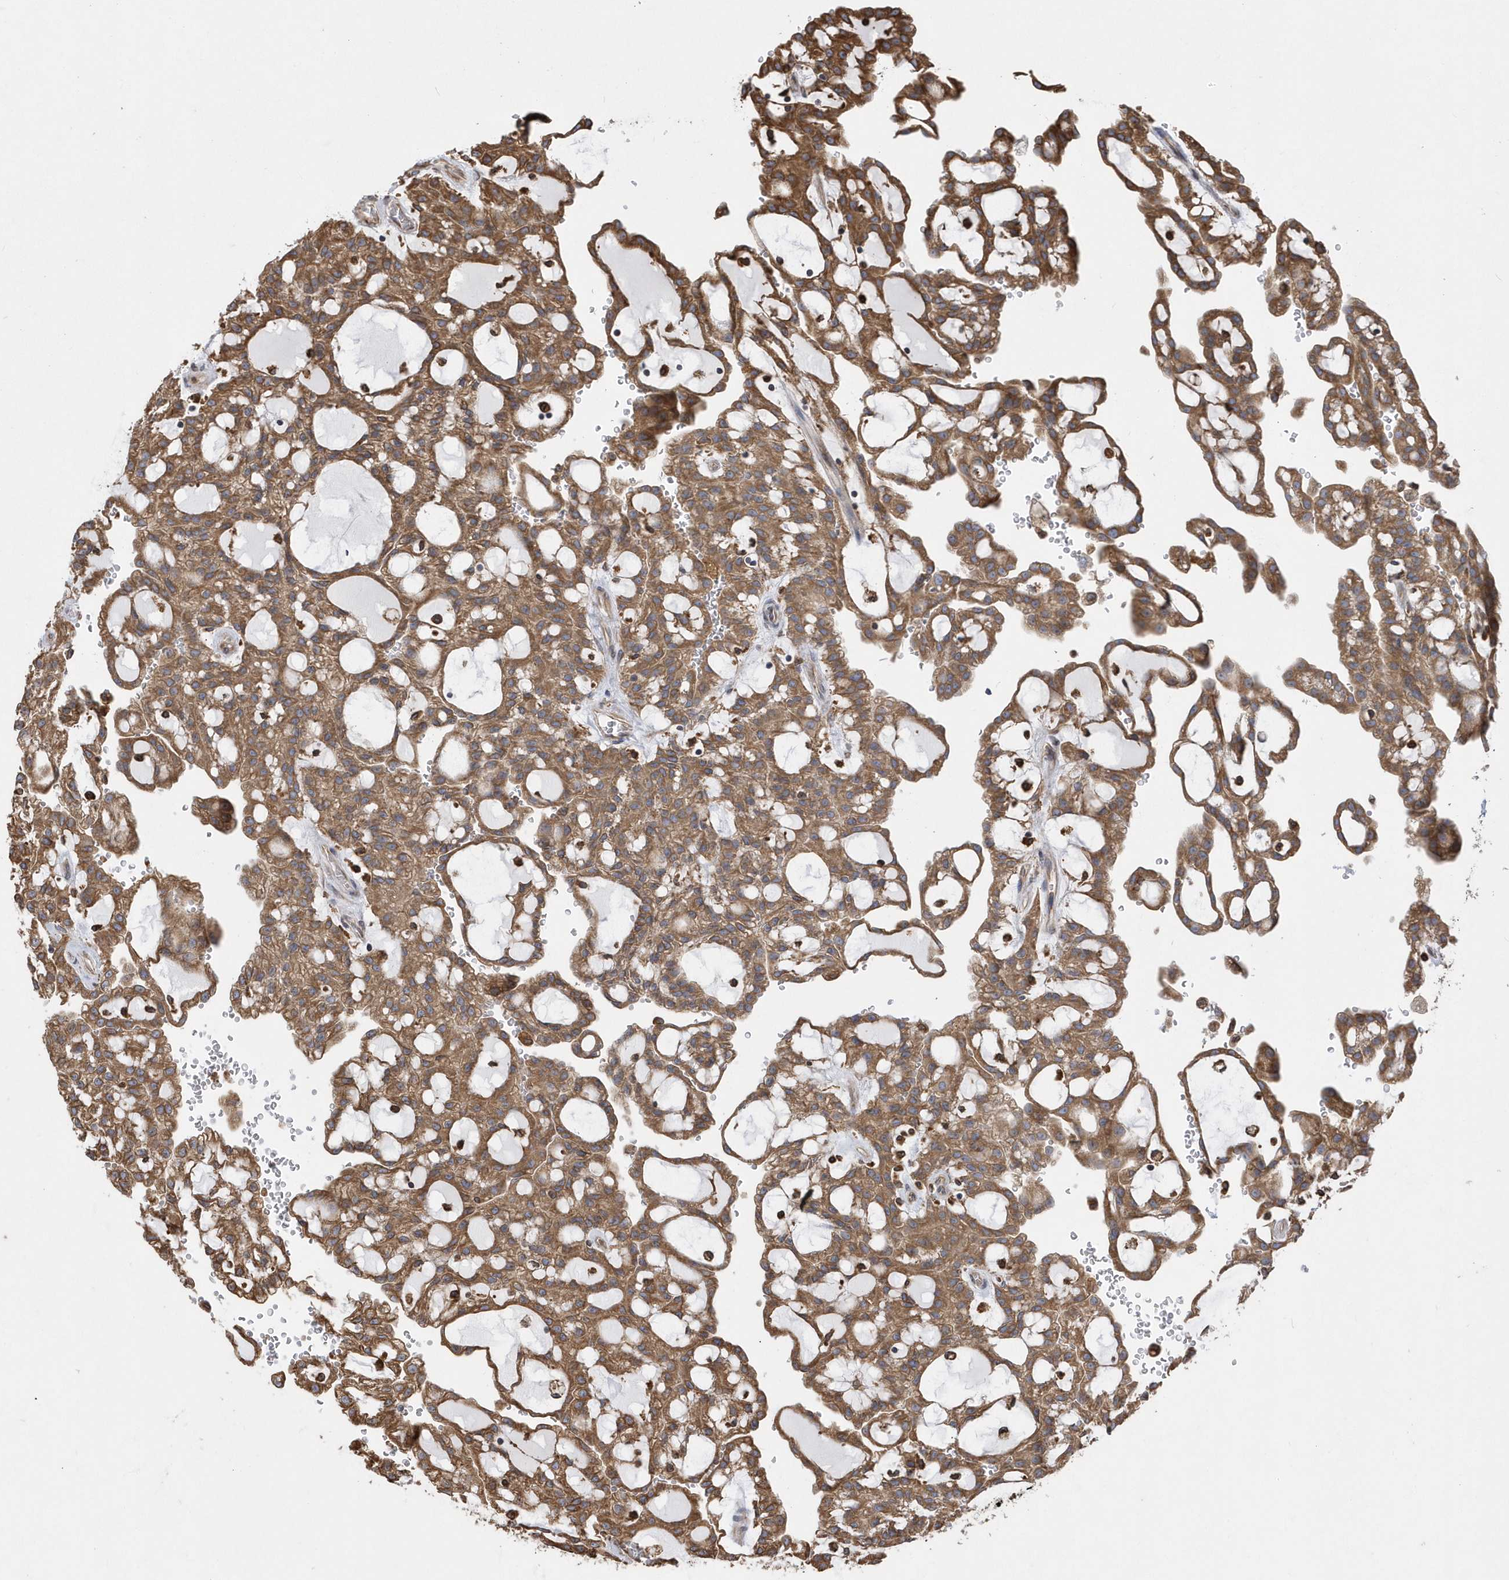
{"staining": {"intensity": "moderate", "quantity": ">75%", "location": "cytoplasmic/membranous"}, "tissue": "renal cancer", "cell_type": "Tumor cells", "image_type": "cancer", "snomed": [{"axis": "morphology", "description": "Adenocarcinoma, NOS"}, {"axis": "topography", "description": "Kidney"}], "caption": "Immunohistochemistry (IHC) (DAB) staining of renal cancer shows moderate cytoplasmic/membranous protein staining in about >75% of tumor cells.", "gene": "VAMP7", "patient": {"sex": "male", "age": 63}}